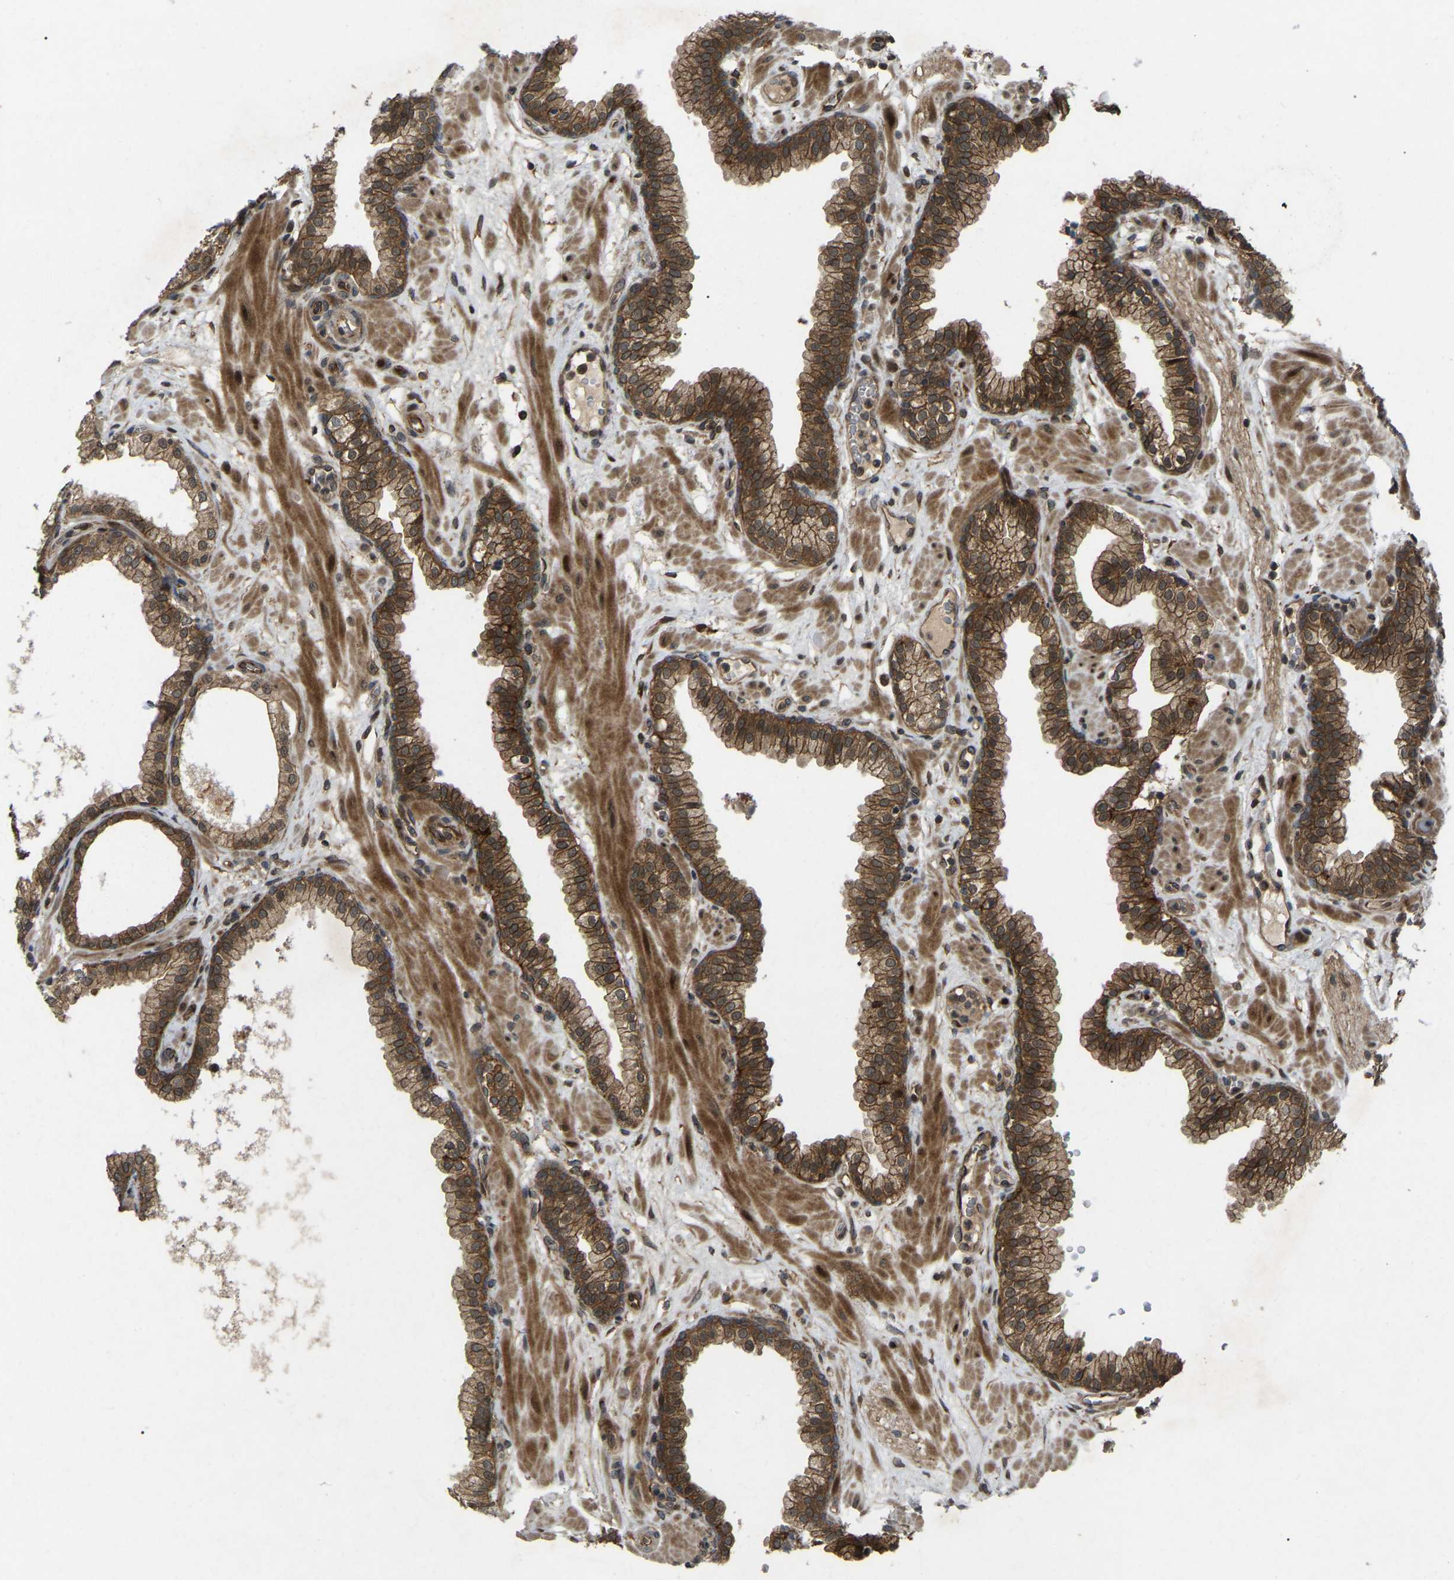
{"staining": {"intensity": "strong", "quantity": ">75%", "location": "cytoplasmic/membranous,nuclear"}, "tissue": "prostate", "cell_type": "Glandular cells", "image_type": "normal", "snomed": [{"axis": "morphology", "description": "Normal tissue, NOS"}, {"axis": "morphology", "description": "Urothelial carcinoma, Low grade"}, {"axis": "topography", "description": "Urinary bladder"}, {"axis": "topography", "description": "Prostate"}], "caption": "Immunohistochemical staining of unremarkable prostate reveals >75% levels of strong cytoplasmic/membranous,nuclear protein staining in approximately >75% of glandular cells. Nuclei are stained in blue.", "gene": "KIAA1549", "patient": {"sex": "male", "age": 60}}